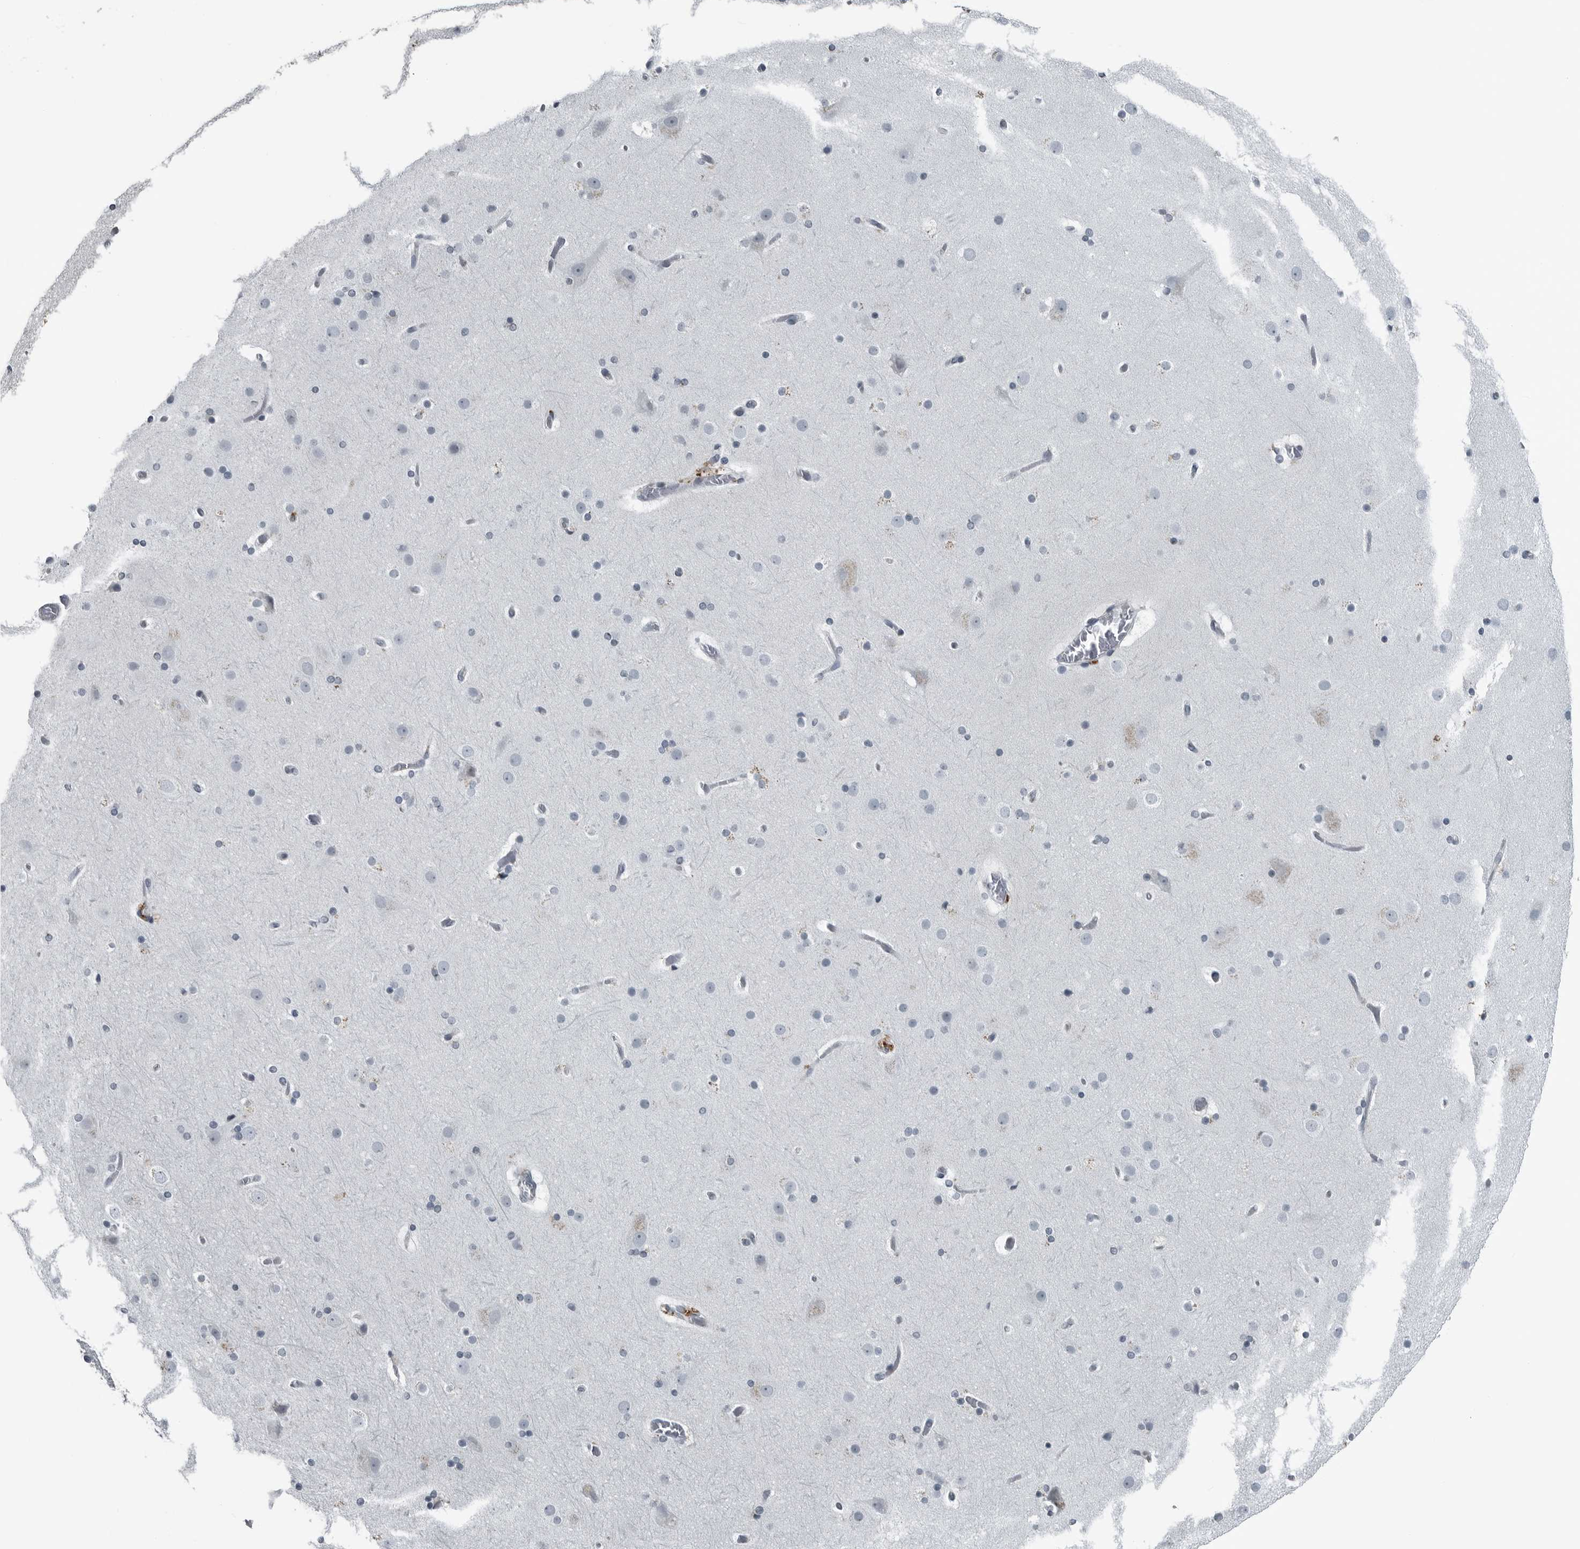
{"staining": {"intensity": "negative", "quantity": "none", "location": "none"}, "tissue": "cerebral cortex", "cell_type": "Endothelial cells", "image_type": "normal", "snomed": [{"axis": "morphology", "description": "Normal tissue, NOS"}, {"axis": "topography", "description": "Cerebral cortex"}], "caption": "An image of human cerebral cortex is negative for staining in endothelial cells. (DAB IHC visualized using brightfield microscopy, high magnification).", "gene": "GAK", "patient": {"sex": "male", "age": 57}}